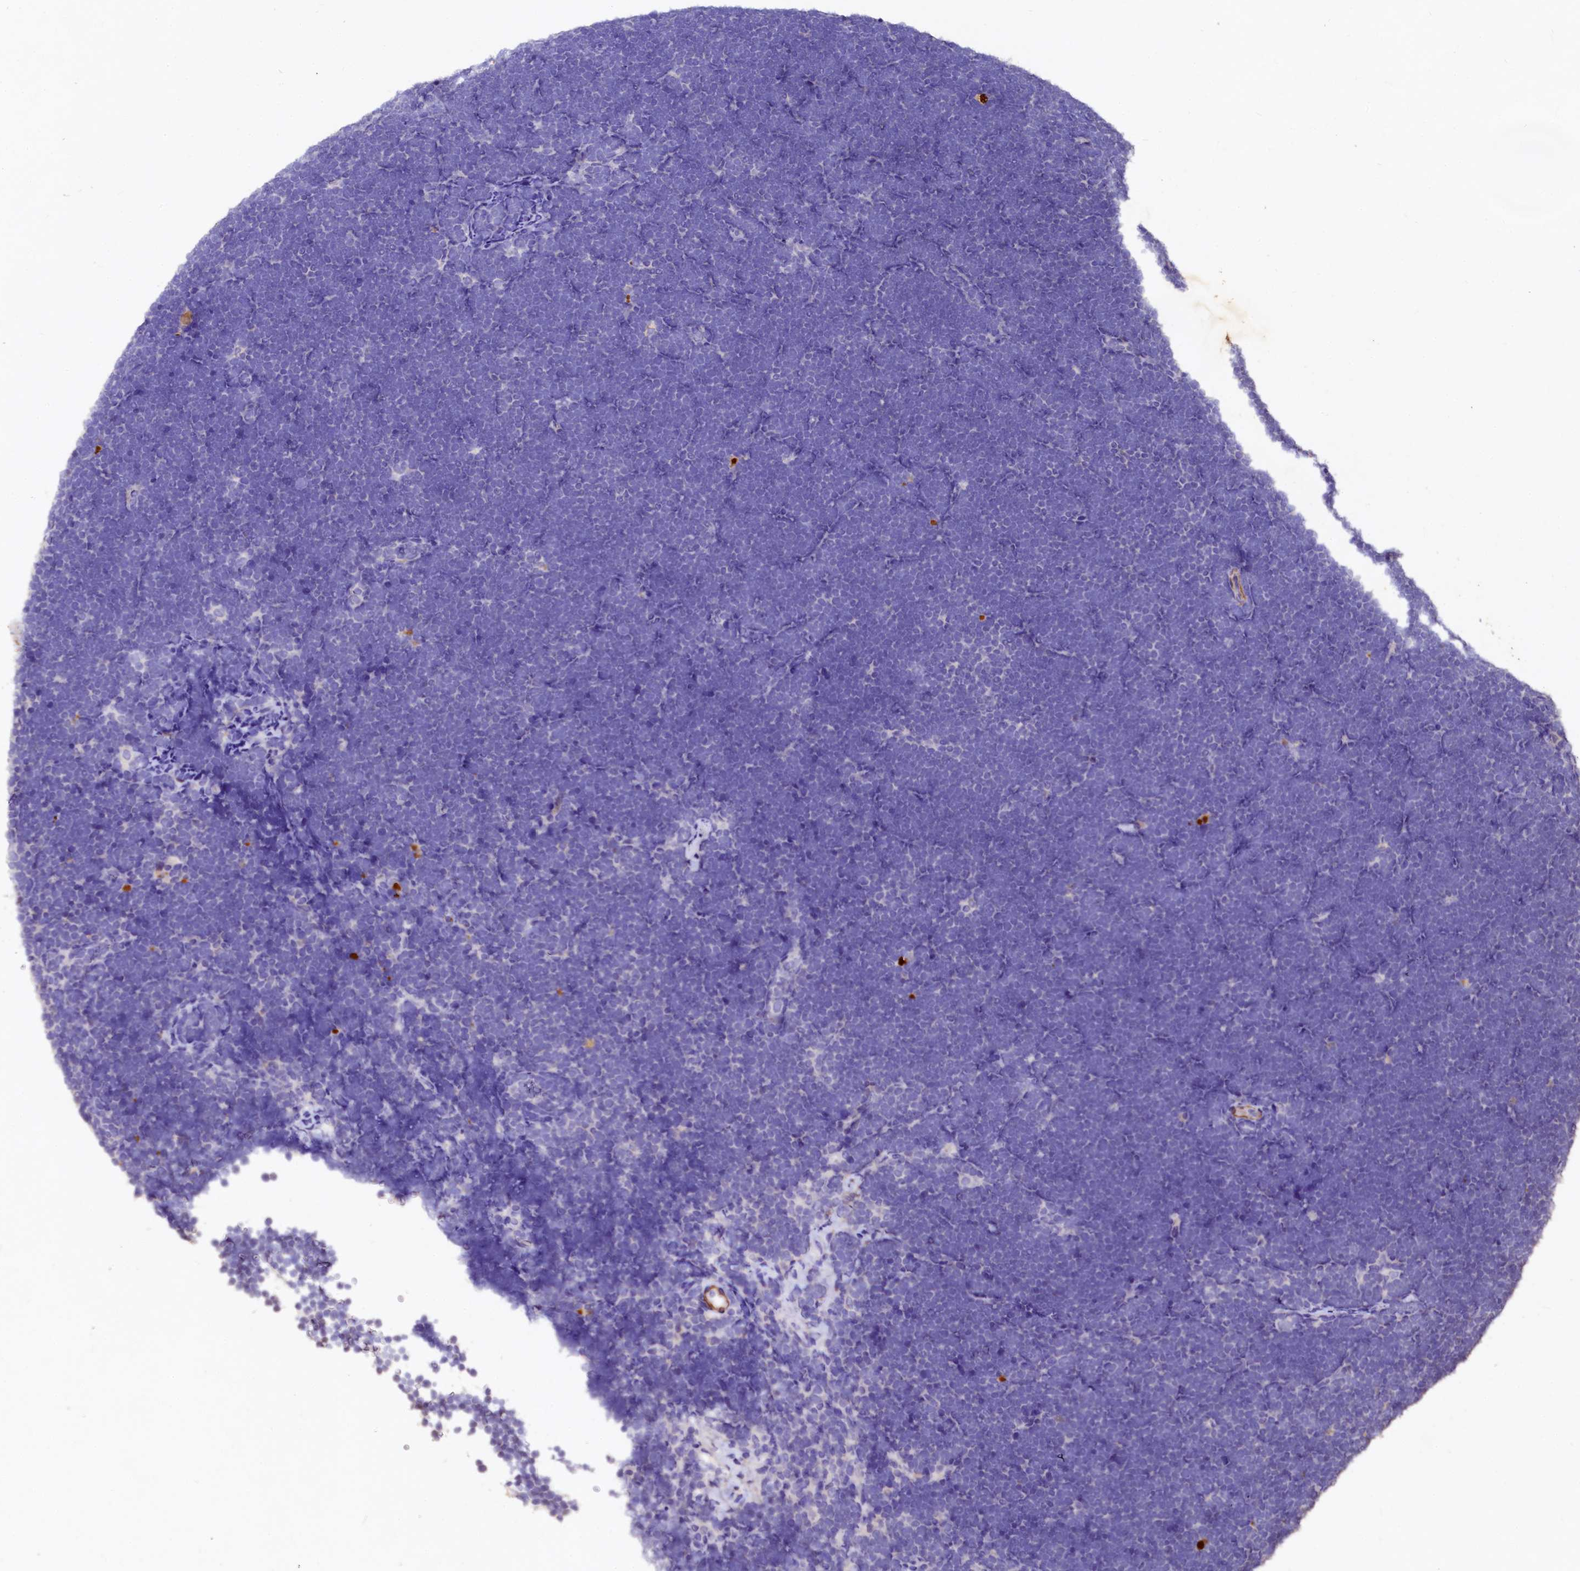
{"staining": {"intensity": "negative", "quantity": "none", "location": "none"}, "tissue": "lymphoma", "cell_type": "Tumor cells", "image_type": "cancer", "snomed": [{"axis": "morphology", "description": "Malignant lymphoma, non-Hodgkin's type, High grade"}, {"axis": "topography", "description": "Lymph node"}], "caption": "Lymphoma was stained to show a protein in brown. There is no significant positivity in tumor cells.", "gene": "VPS36", "patient": {"sex": "male", "age": 13}}